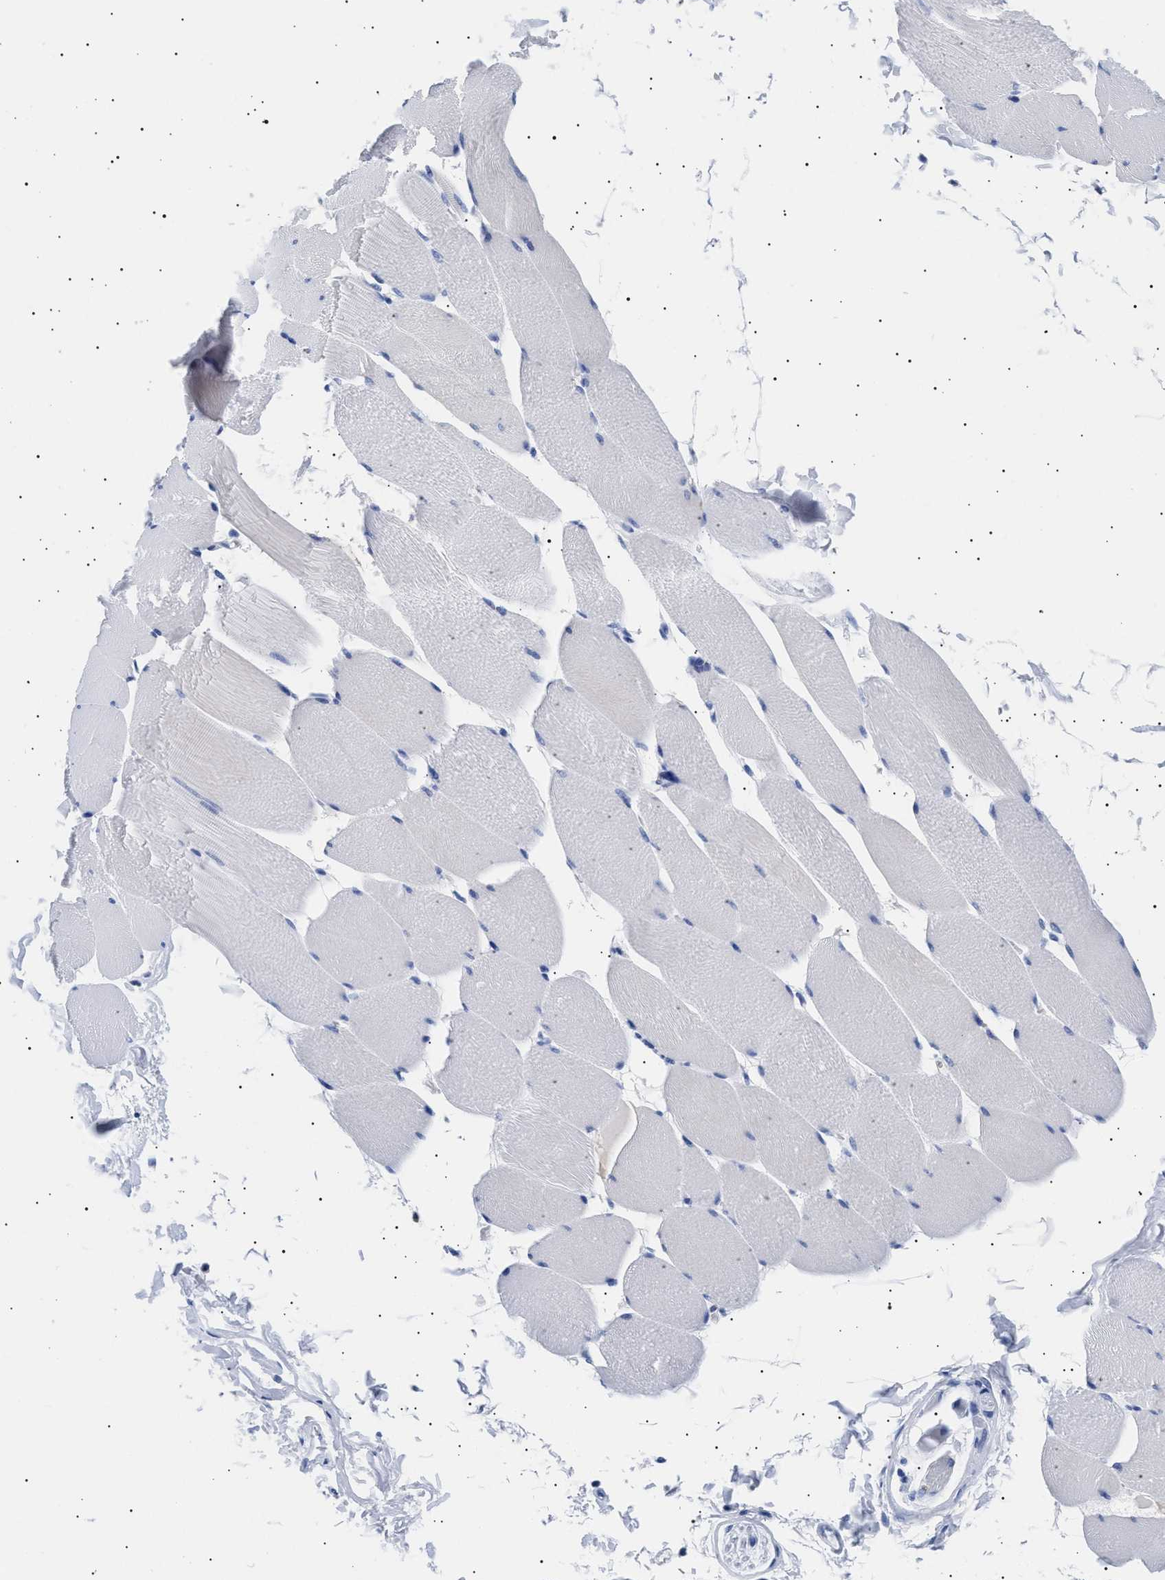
{"staining": {"intensity": "negative", "quantity": "none", "location": "none"}, "tissue": "skeletal muscle", "cell_type": "Myocytes", "image_type": "normal", "snomed": [{"axis": "morphology", "description": "Normal tissue, NOS"}, {"axis": "topography", "description": "Skeletal muscle"}], "caption": "This is an immunohistochemistry (IHC) micrograph of unremarkable human skeletal muscle. There is no positivity in myocytes.", "gene": "HEMGN", "patient": {"sex": "male", "age": 62}}